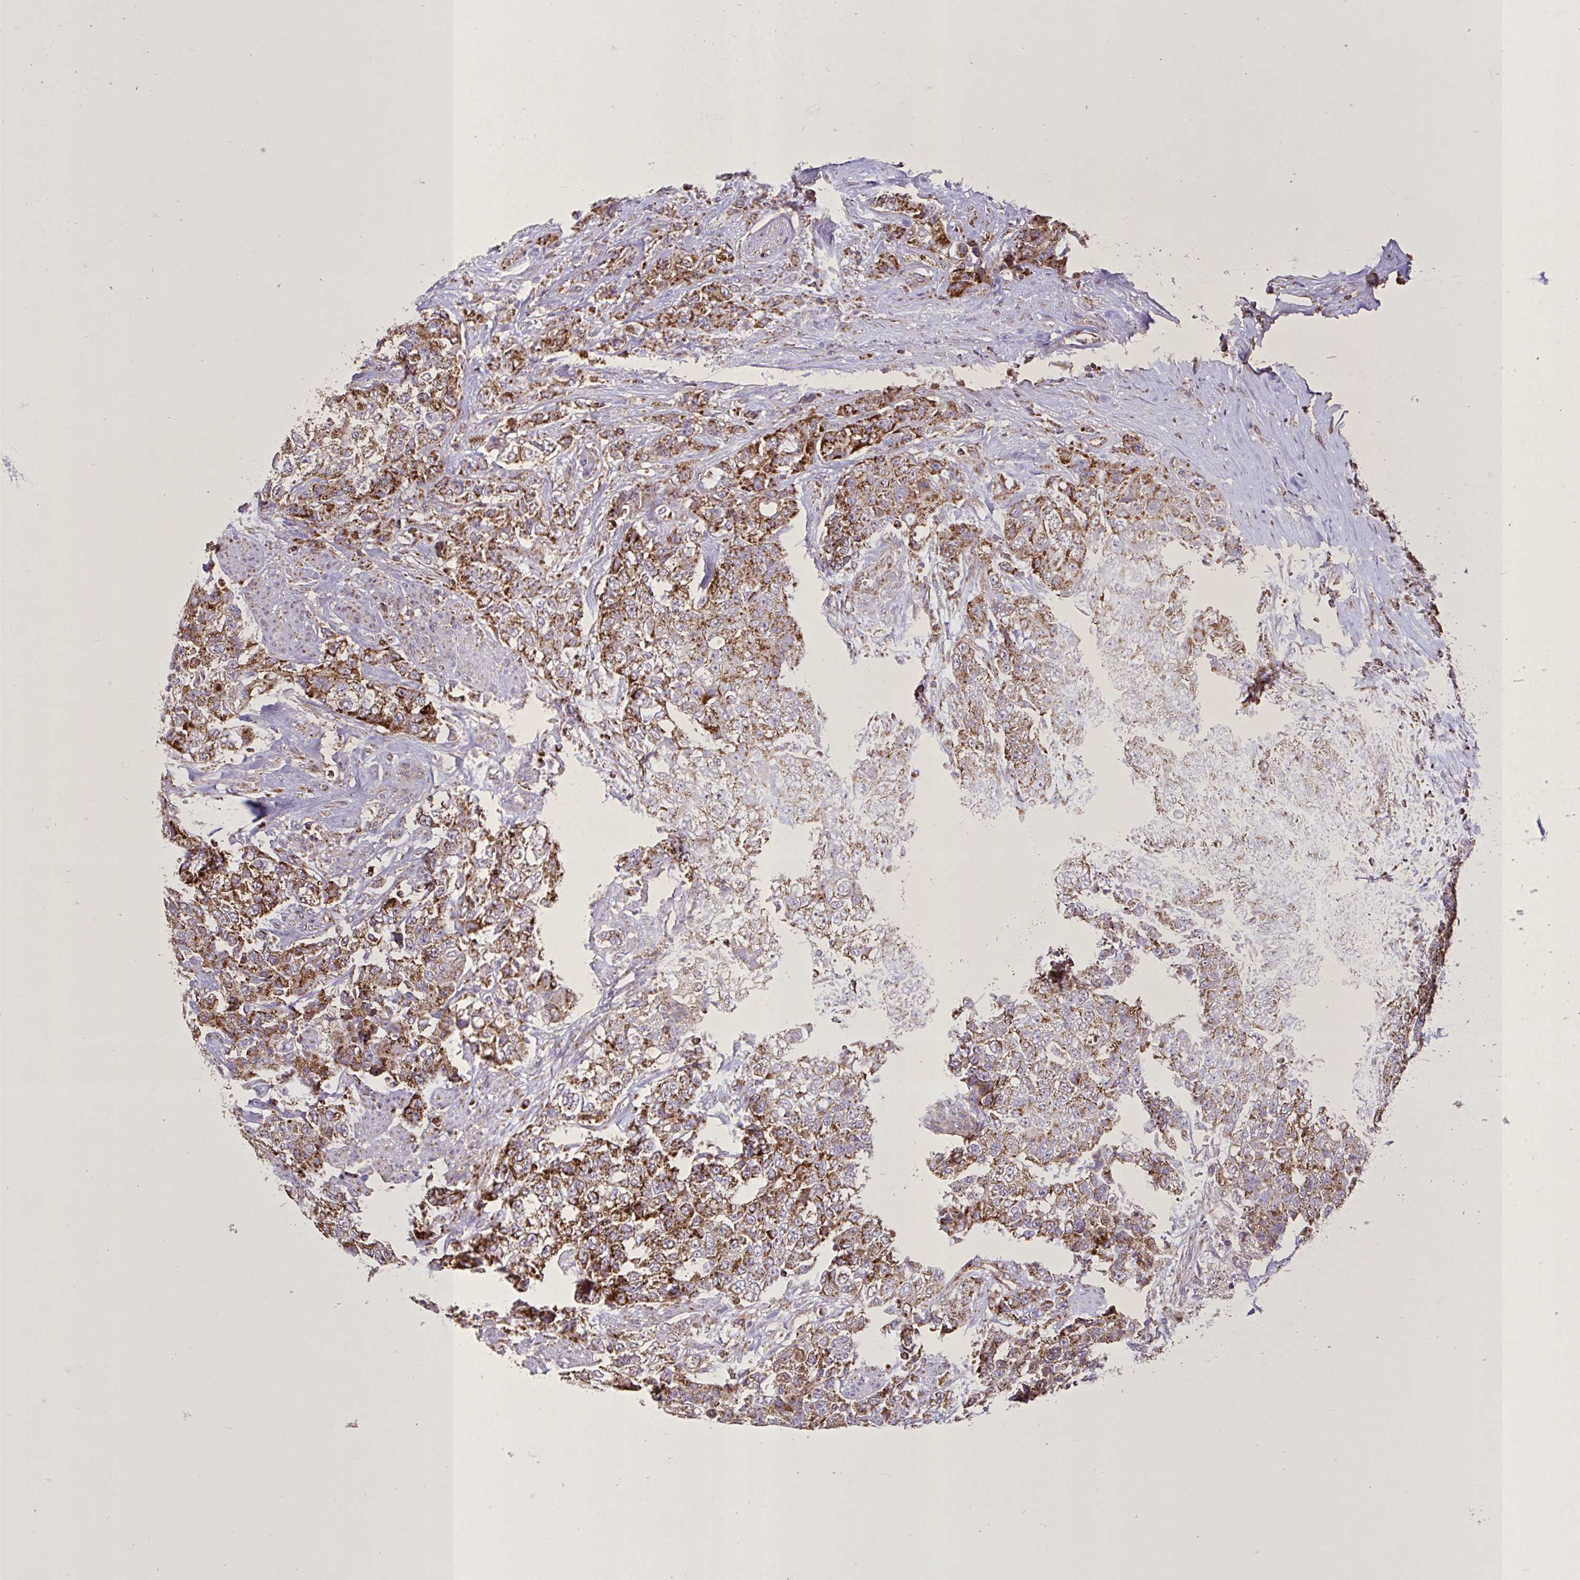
{"staining": {"intensity": "moderate", "quantity": ">75%", "location": "cytoplasmic/membranous"}, "tissue": "urothelial cancer", "cell_type": "Tumor cells", "image_type": "cancer", "snomed": [{"axis": "morphology", "description": "Urothelial carcinoma, High grade"}, {"axis": "topography", "description": "Urinary bladder"}], "caption": "Tumor cells demonstrate medium levels of moderate cytoplasmic/membranous expression in approximately >75% of cells in urothelial cancer. (brown staining indicates protein expression, while blue staining denotes nuclei).", "gene": "AGK", "patient": {"sex": "female", "age": 78}}